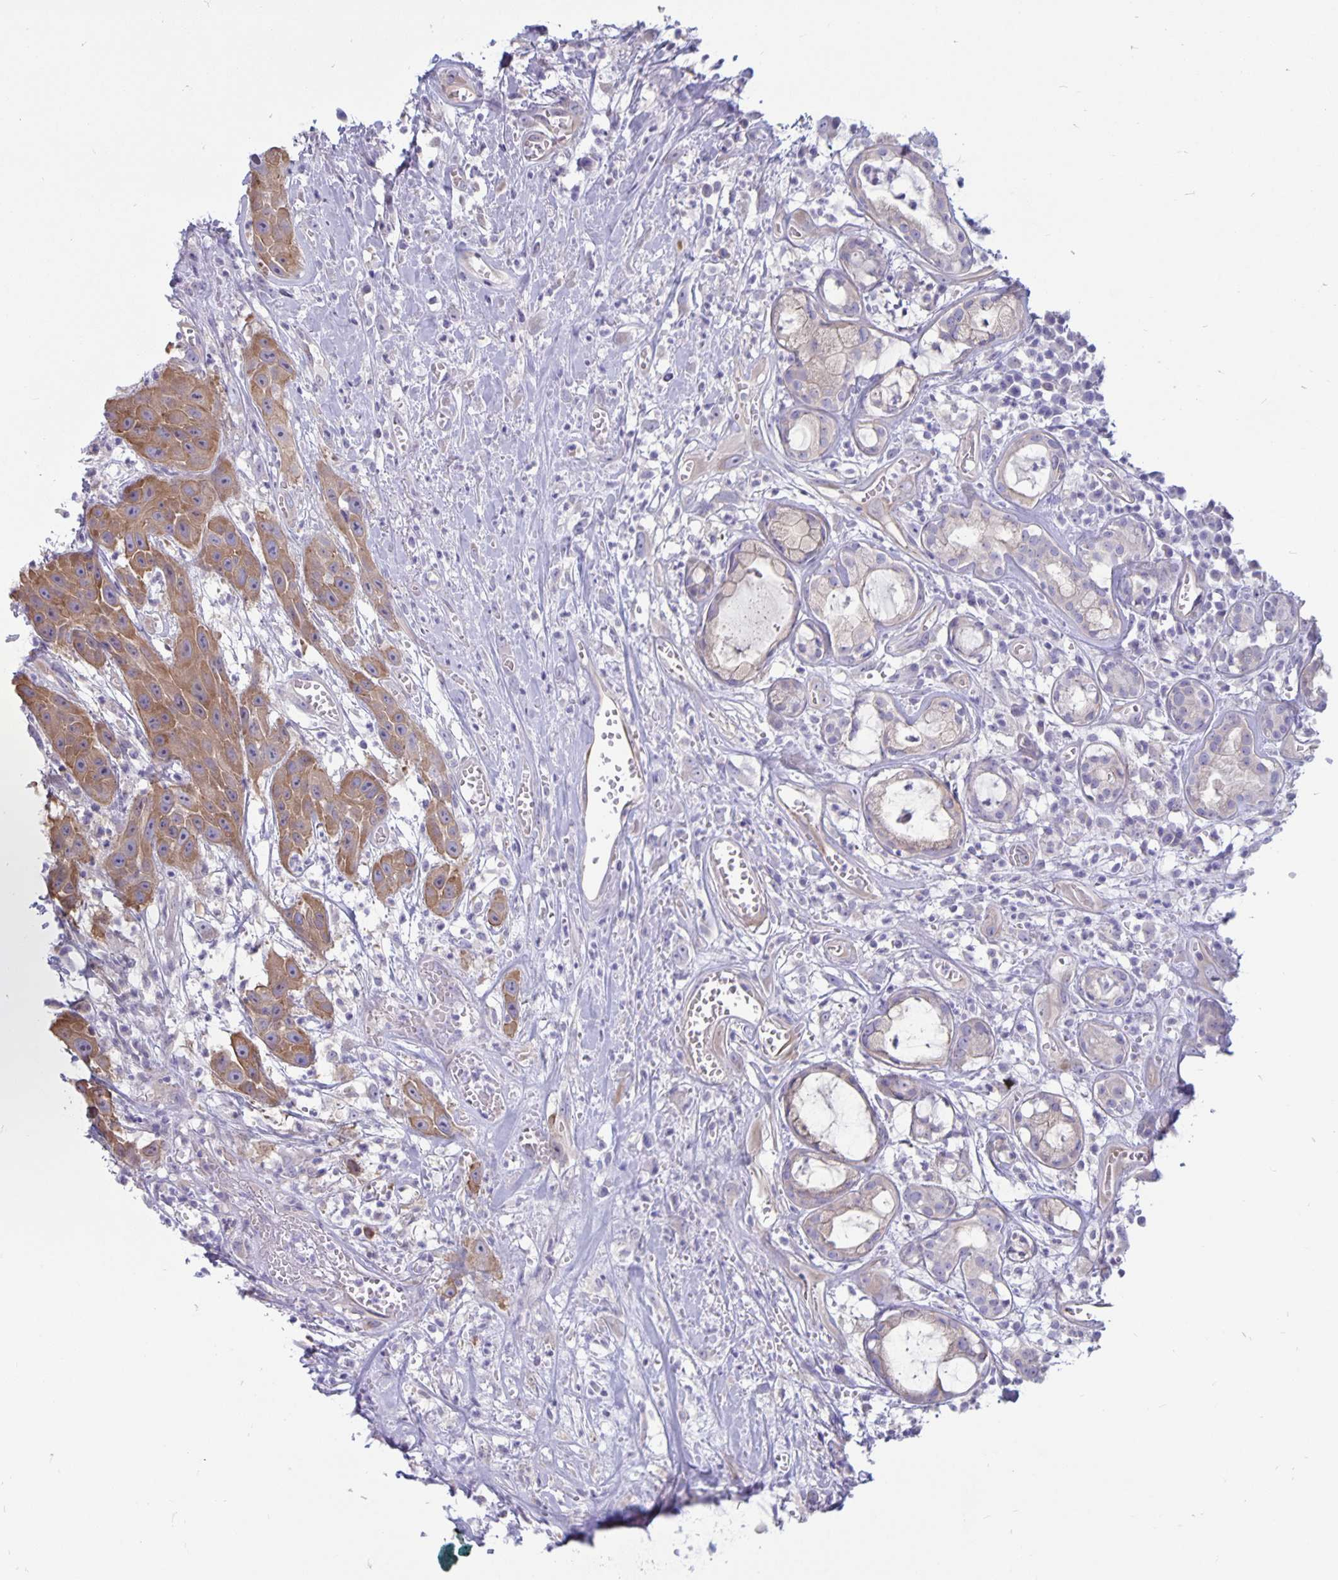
{"staining": {"intensity": "moderate", "quantity": ">75%", "location": "cytoplasmic/membranous"}, "tissue": "head and neck cancer", "cell_type": "Tumor cells", "image_type": "cancer", "snomed": [{"axis": "morphology", "description": "Squamous cell carcinoma, NOS"}, {"axis": "topography", "description": "Head-Neck"}], "caption": "Human squamous cell carcinoma (head and neck) stained with a protein marker demonstrates moderate staining in tumor cells.", "gene": "PLCB3", "patient": {"sex": "male", "age": 57}}